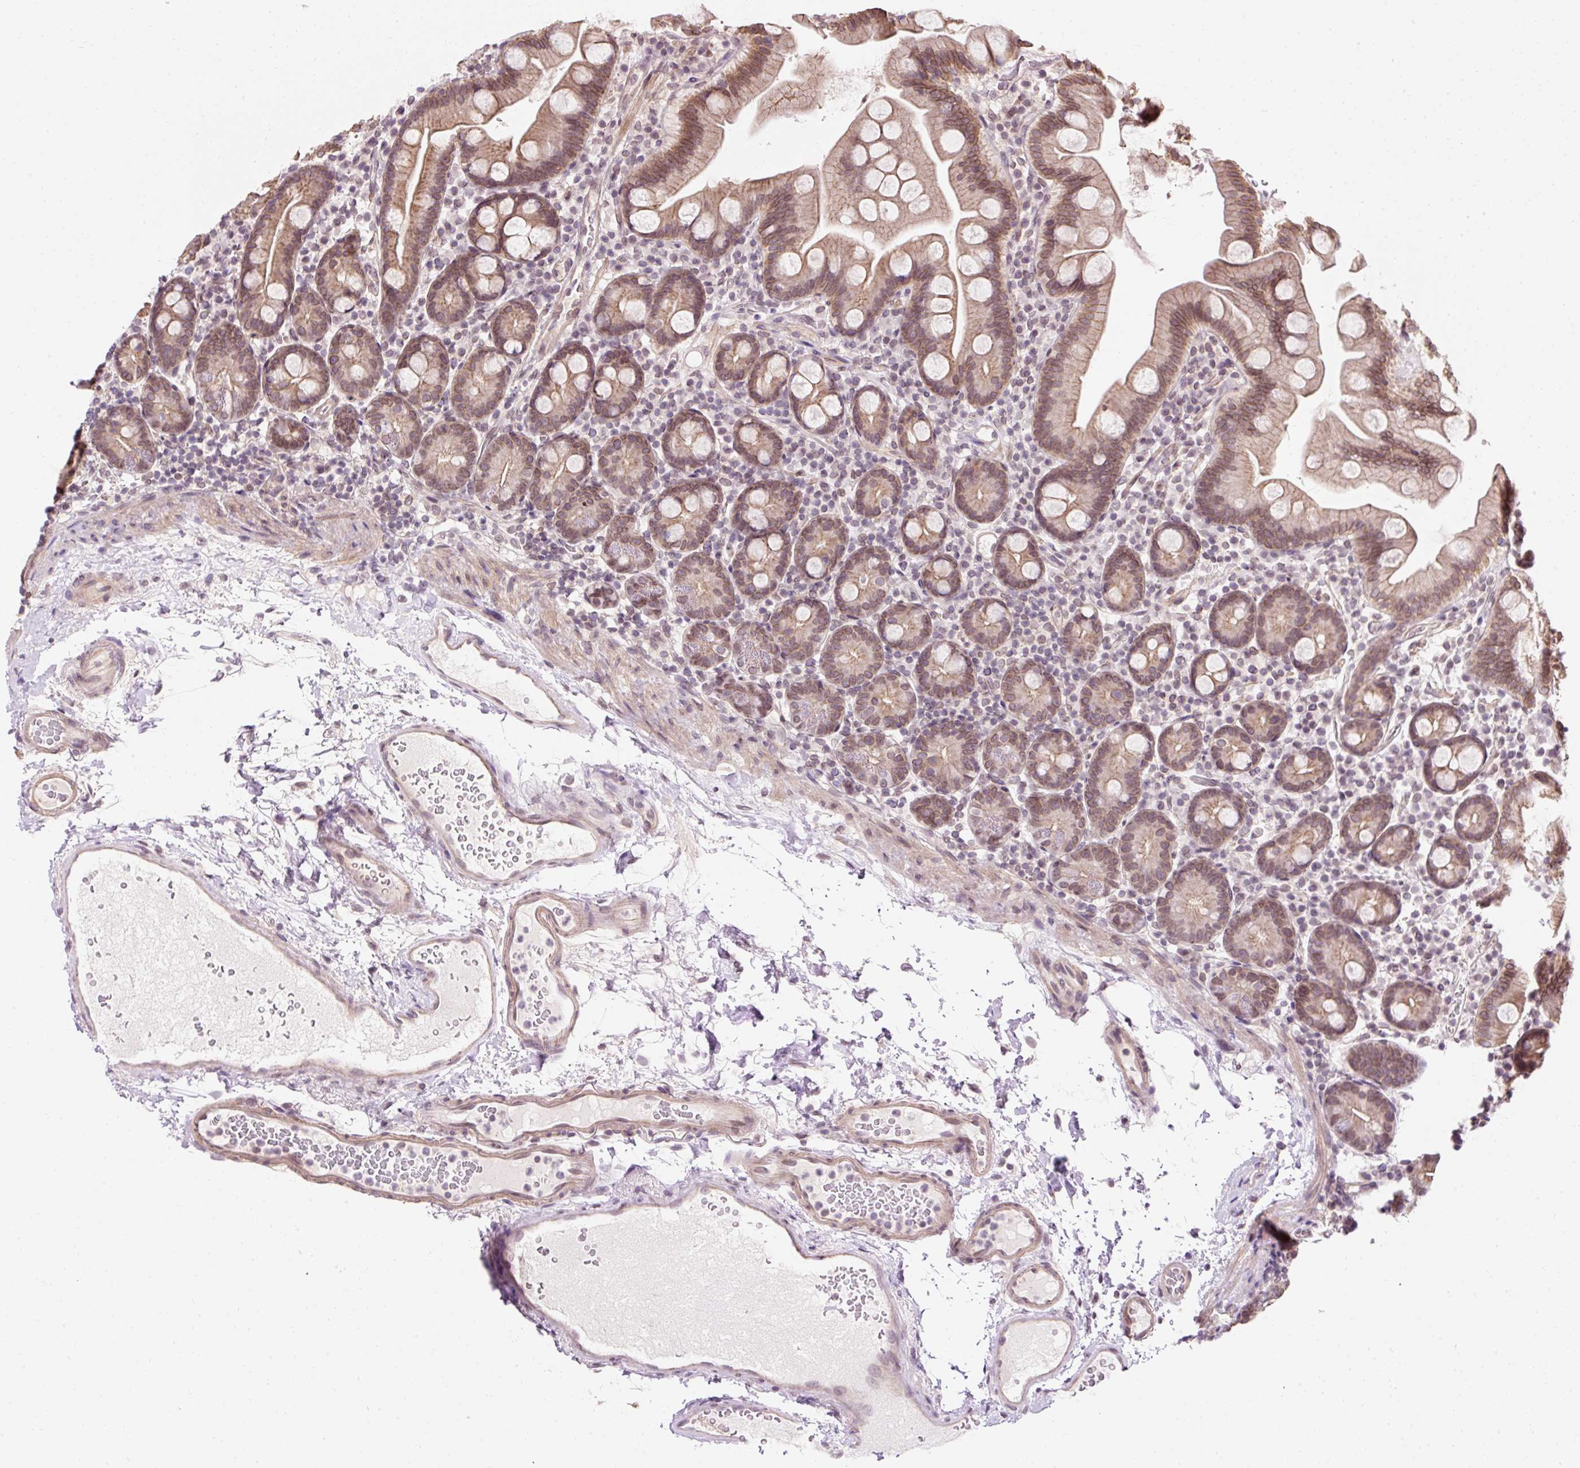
{"staining": {"intensity": "moderate", "quantity": ">75%", "location": "cytoplasmic/membranous,nuclear"}, "tissue": "small intestine", "cell_type": "Glandular cells", "image_type": "normal", "snomed": [{"axis": "morphology", "description": "Normal tissue, NOS"}, {"axis": "topography", "description": "Small intestine"}], "caption": "This photomicrograph reveals immunohistochemistry staining of benign human small intestine, with medium moderate cytoplasmic/membranous,nuclear positivity in about >75% of glandular cells.", "gene": "ZNF610", "patient": {"sex": "female", "age": 68}}